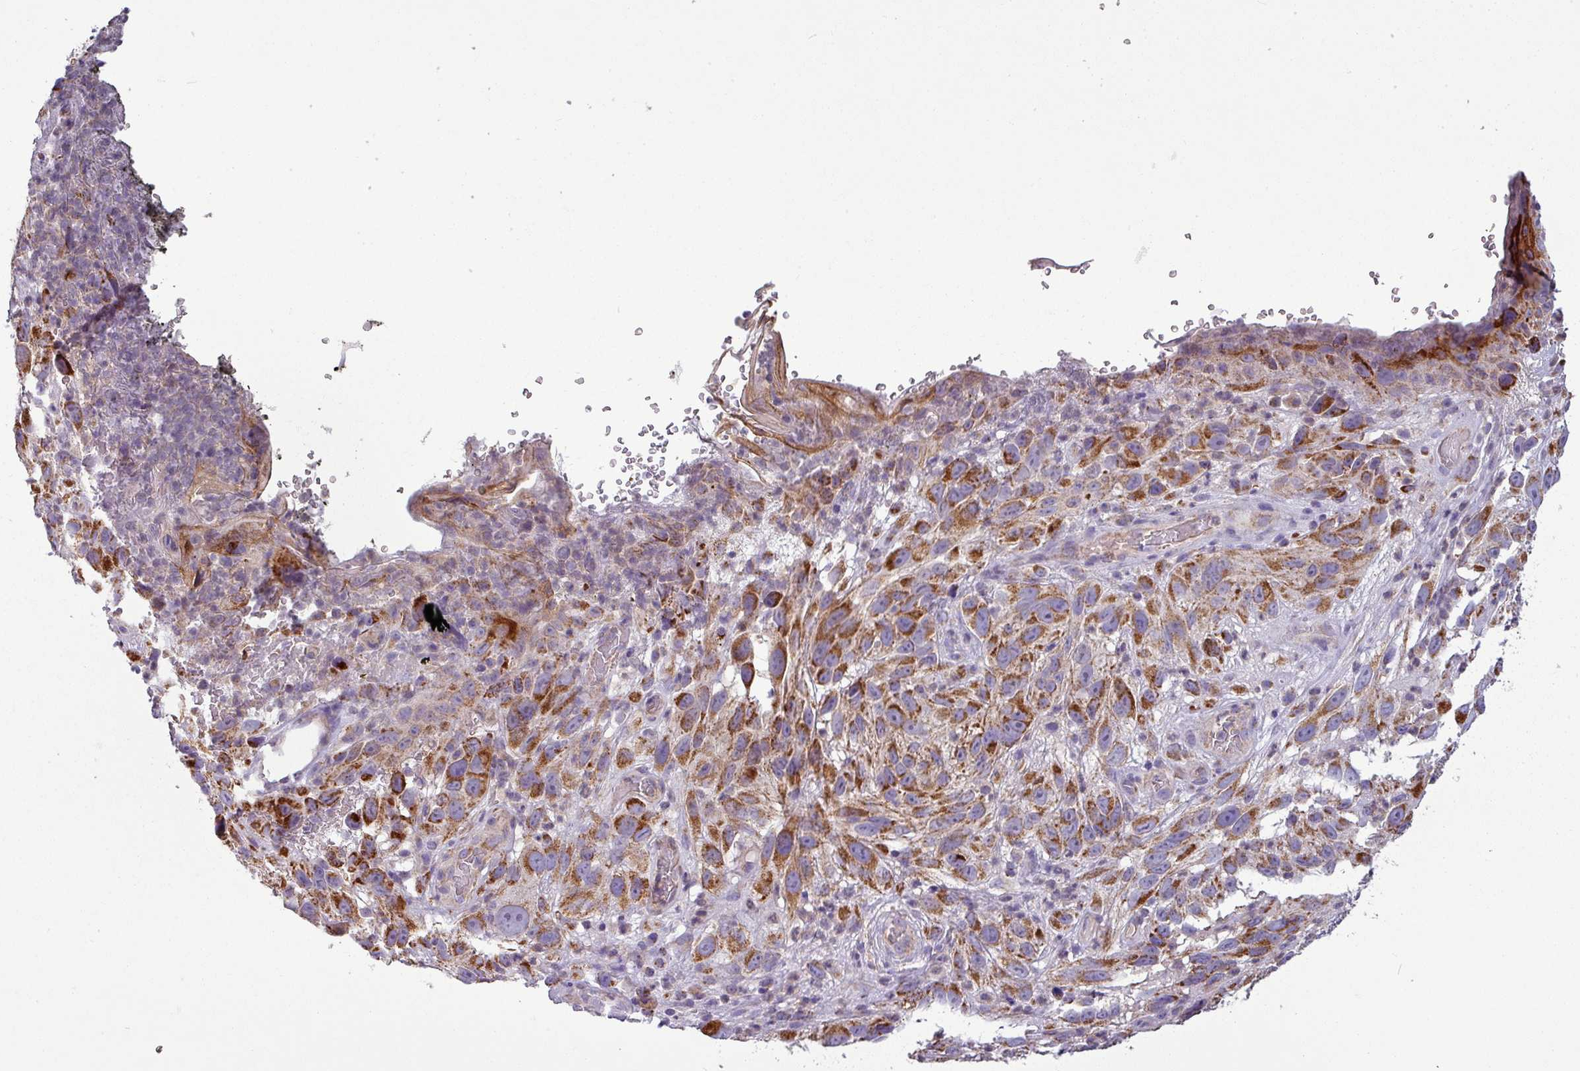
{"staining": {"intensity": "strong", "quantity": ">75%", "location": "cytoplasmic/membranous"}, "tissue": "melanoma", "cell_type": "Tumor cells", "image_type": "cancer", "snomed": [{"axis": "morphology", "description": "Malignant melanoma, NOS"}, {"axis": "topography", "description": "Skin"}], "caption": "Strong cytoplasmic/membranous protein expression is appreciated in about >75% of tumor cells in melanoma. (IHC, brightfield microscopy, high magnification).", "gene": "PNMA6A", "patient": {"sex": "female", "age": 96}}